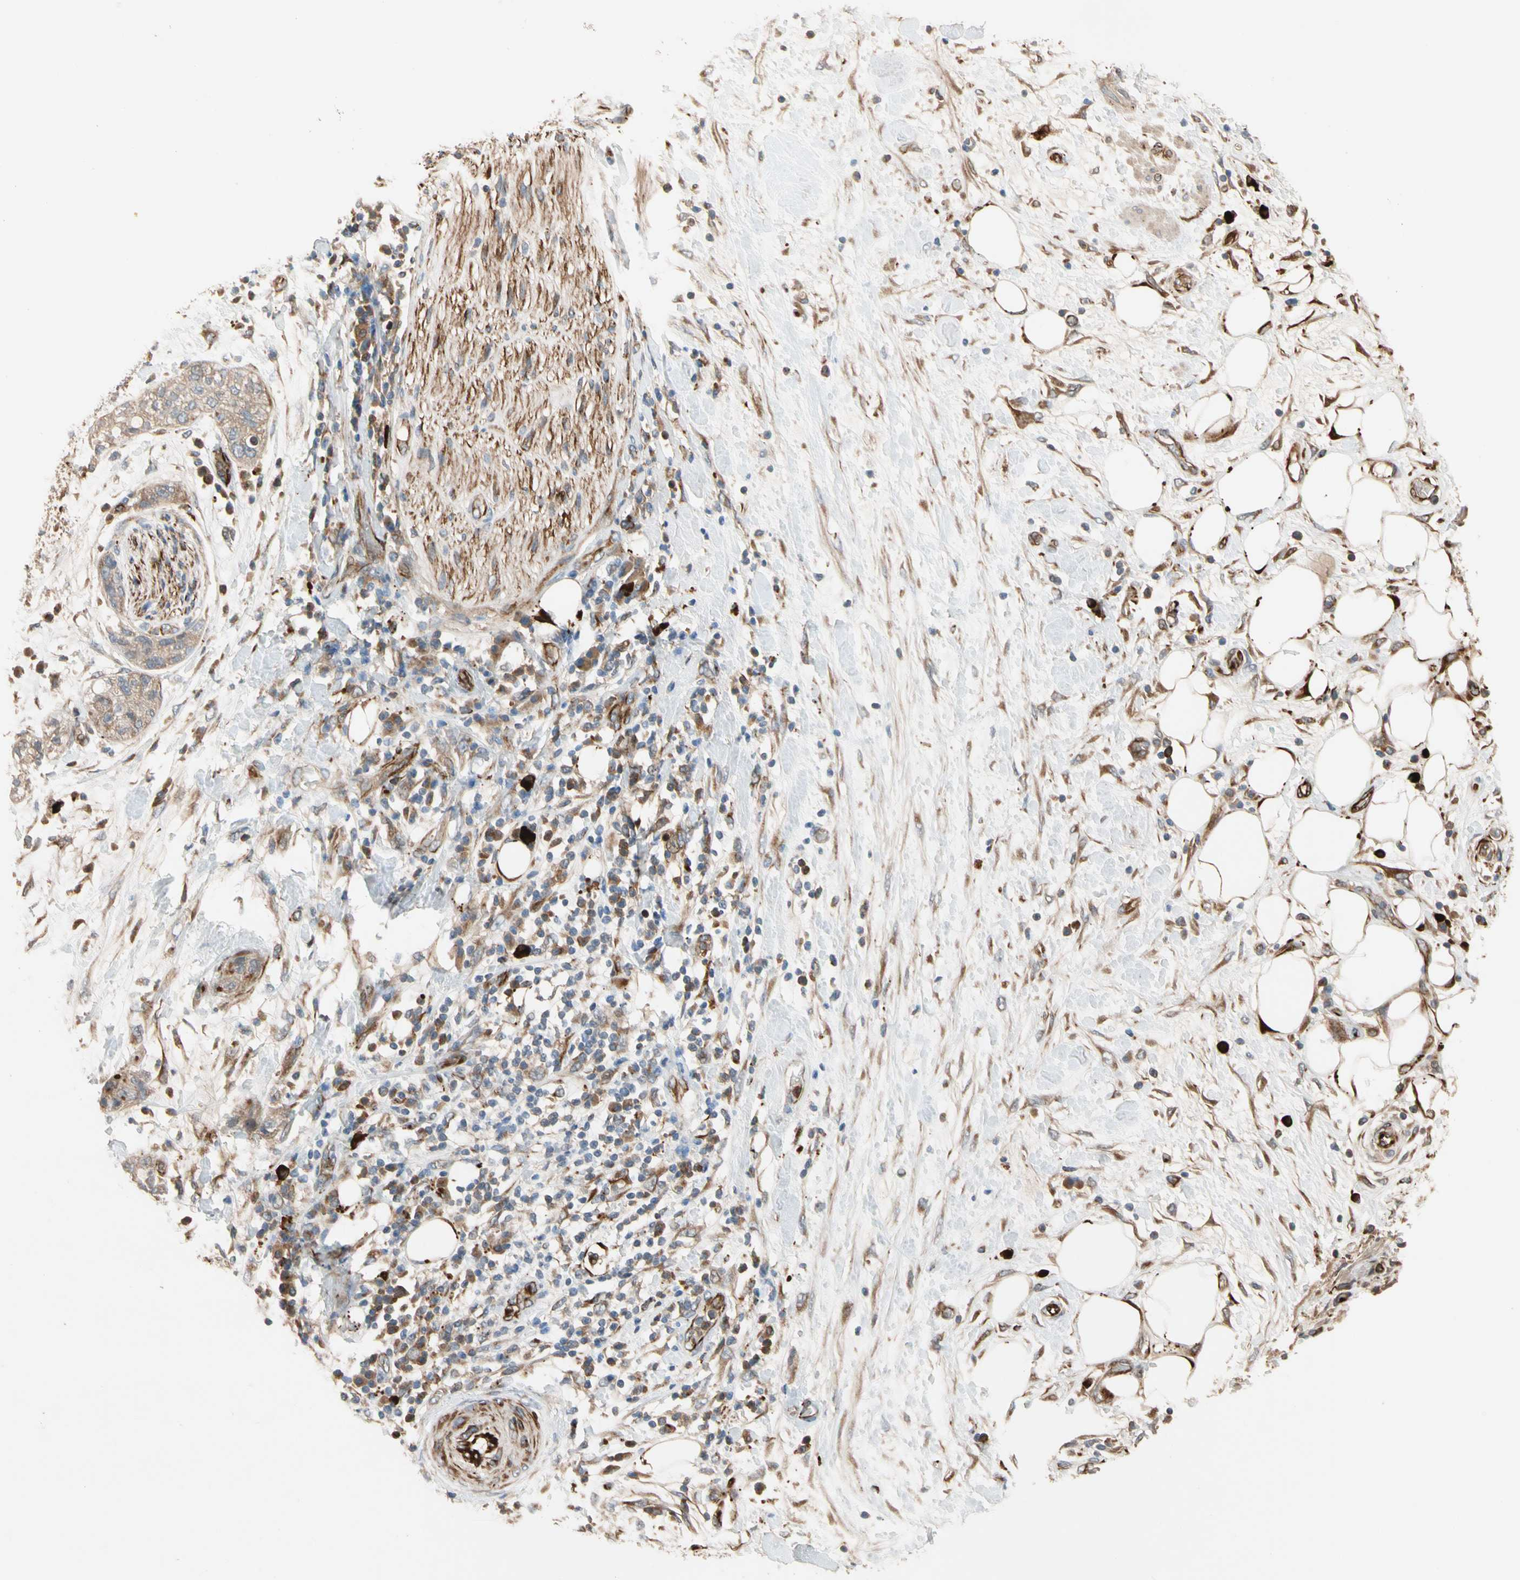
{"staining": {"intensity": "moderate", "quantity": ">75%", "location": "cytoplasmic/membranous"}, "tissue": "pancreatic cancer", "cell_type": "Tumor cells", "image_type": "cancer", "snomed": [{"axis": "morphology", "description": "Adenocarcinoma, NOS"}, {"axis": "topography", "description": "Pancreas"}], "caption": "Immunohistochemical staining of human adenocarcinoma (pancreatic) exhibits medium levels of moderate cytoplasmic/membranous positivity in approximately >75% of tumor cells. (DAB (3,3'-diaminobenzidine) IHC, brown staining for protein, blue staining for nuclei).", "gene": "FGD6", "patient": {"sex": "female", "age": 78}}